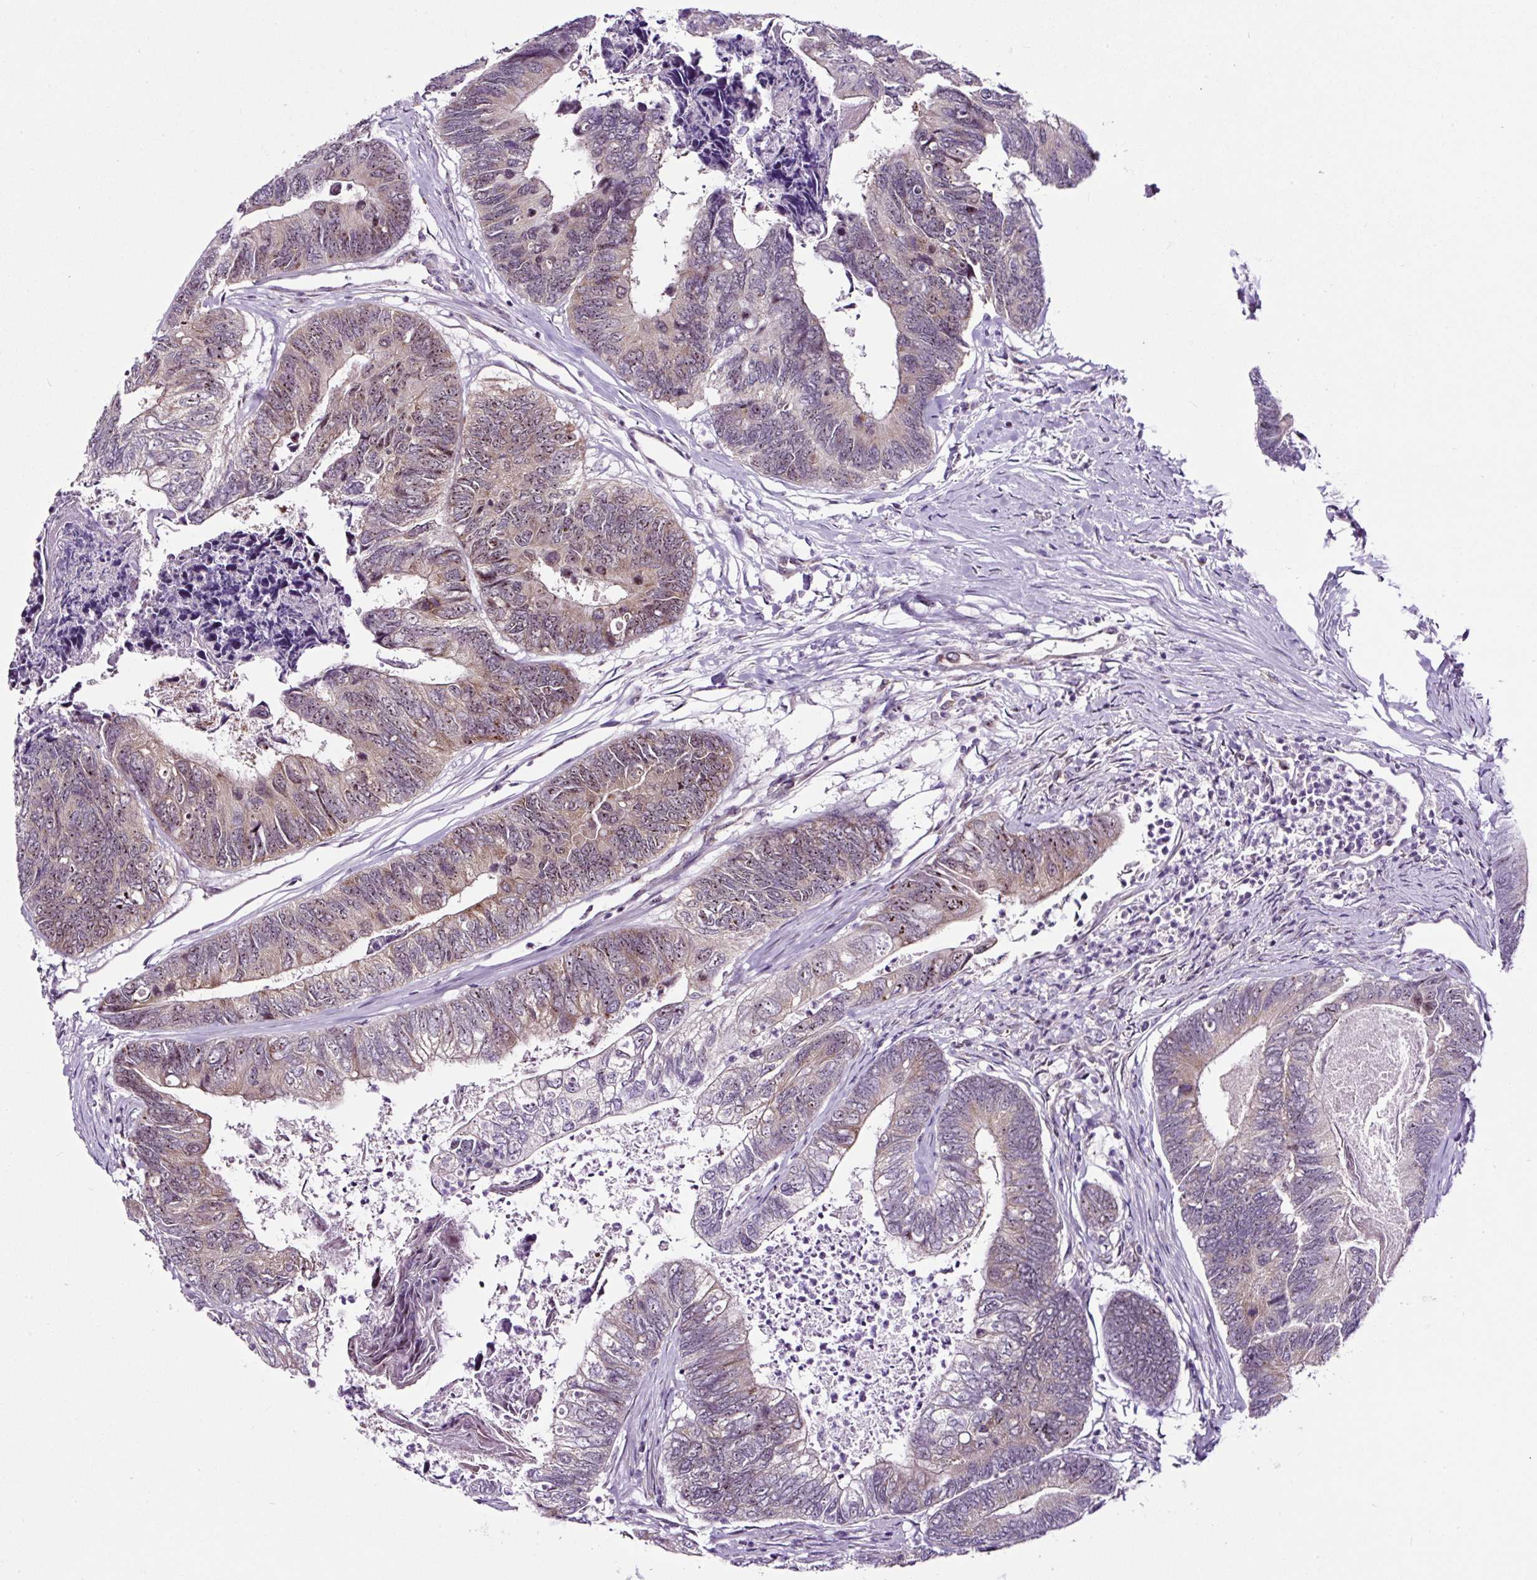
{"staining": {"intensity": "weak", "quantity": ">75%", "location": "cytoplasmic/membranous,nuclear"}, "tissue": "colorectal cancer", "cell_type": "Tumor cells", "image_type": "cancer", "snomed": [{"axis": "morphology", "description": "Adenocarcinoma, NOS"}, {"axis": "topography", "description": "Colon"}], "caption": "Protein expression analysis of human colorectal adenocarcinoma reveals weak cytoplasmic/membranous and nuclear positivity in about >75% of tumor cells.", "gene": "NOM1", "patient": {"sex": "female", "age": 67}}